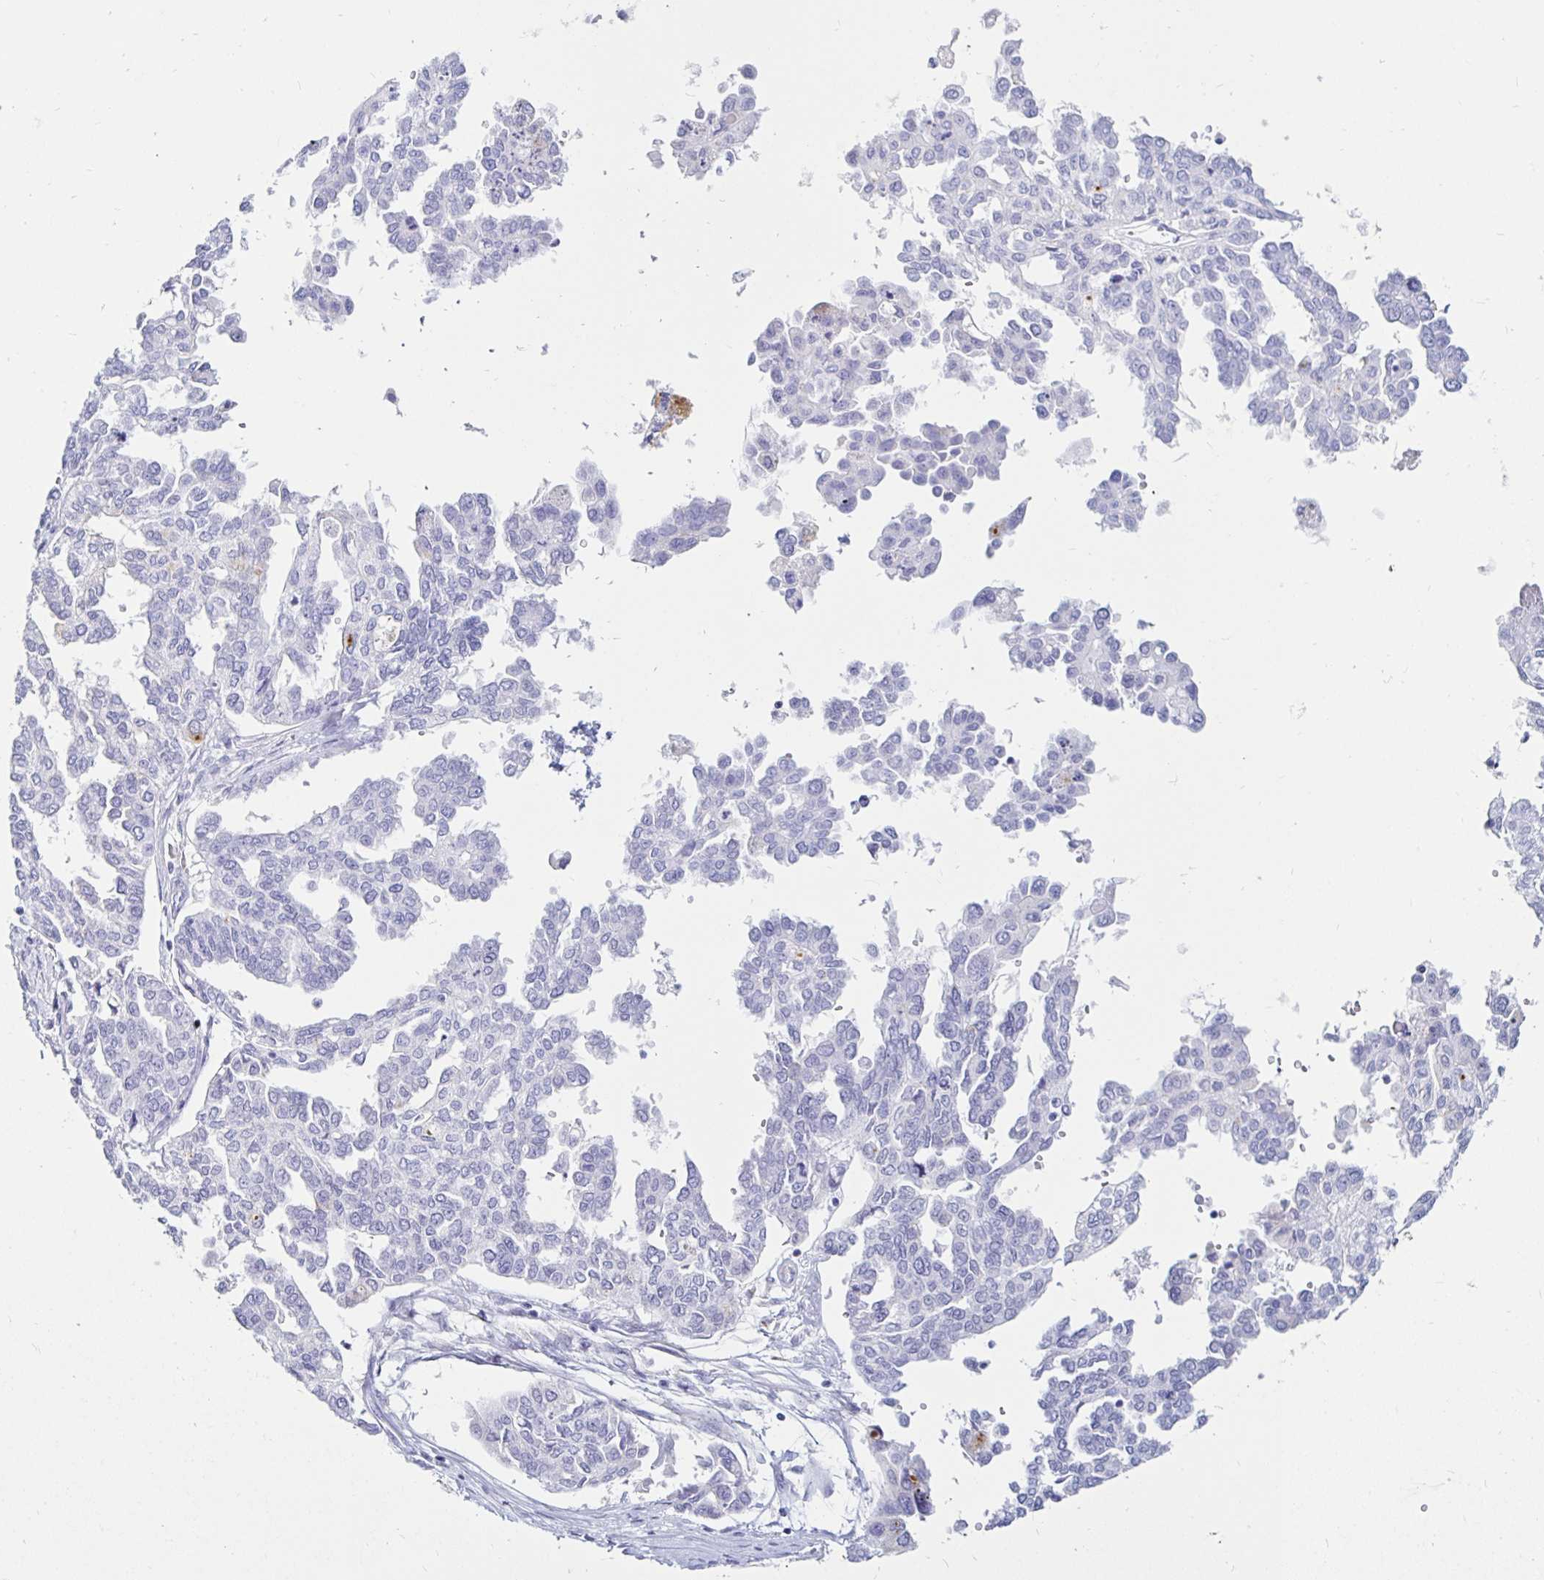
{"staining": {"intensity": "negative", "quantity": "none", "location": "none"}, "tissue": "ovarian cancer", "cell_type": "Tumor cells", "image_type": "cancer", "snomed": [{"axis": "morphology", "description": "Cystadenocarcinoma, serous, NOS"}, {"axis": "topography", "description": "Ovary"}], "caption": "Histopathology image shows no significant protein positivity in tumor cells of ovarian serous cystadenocarcinoma.", "gene": "TIMP1", "patient": {"sex": "female", "age": 53}}